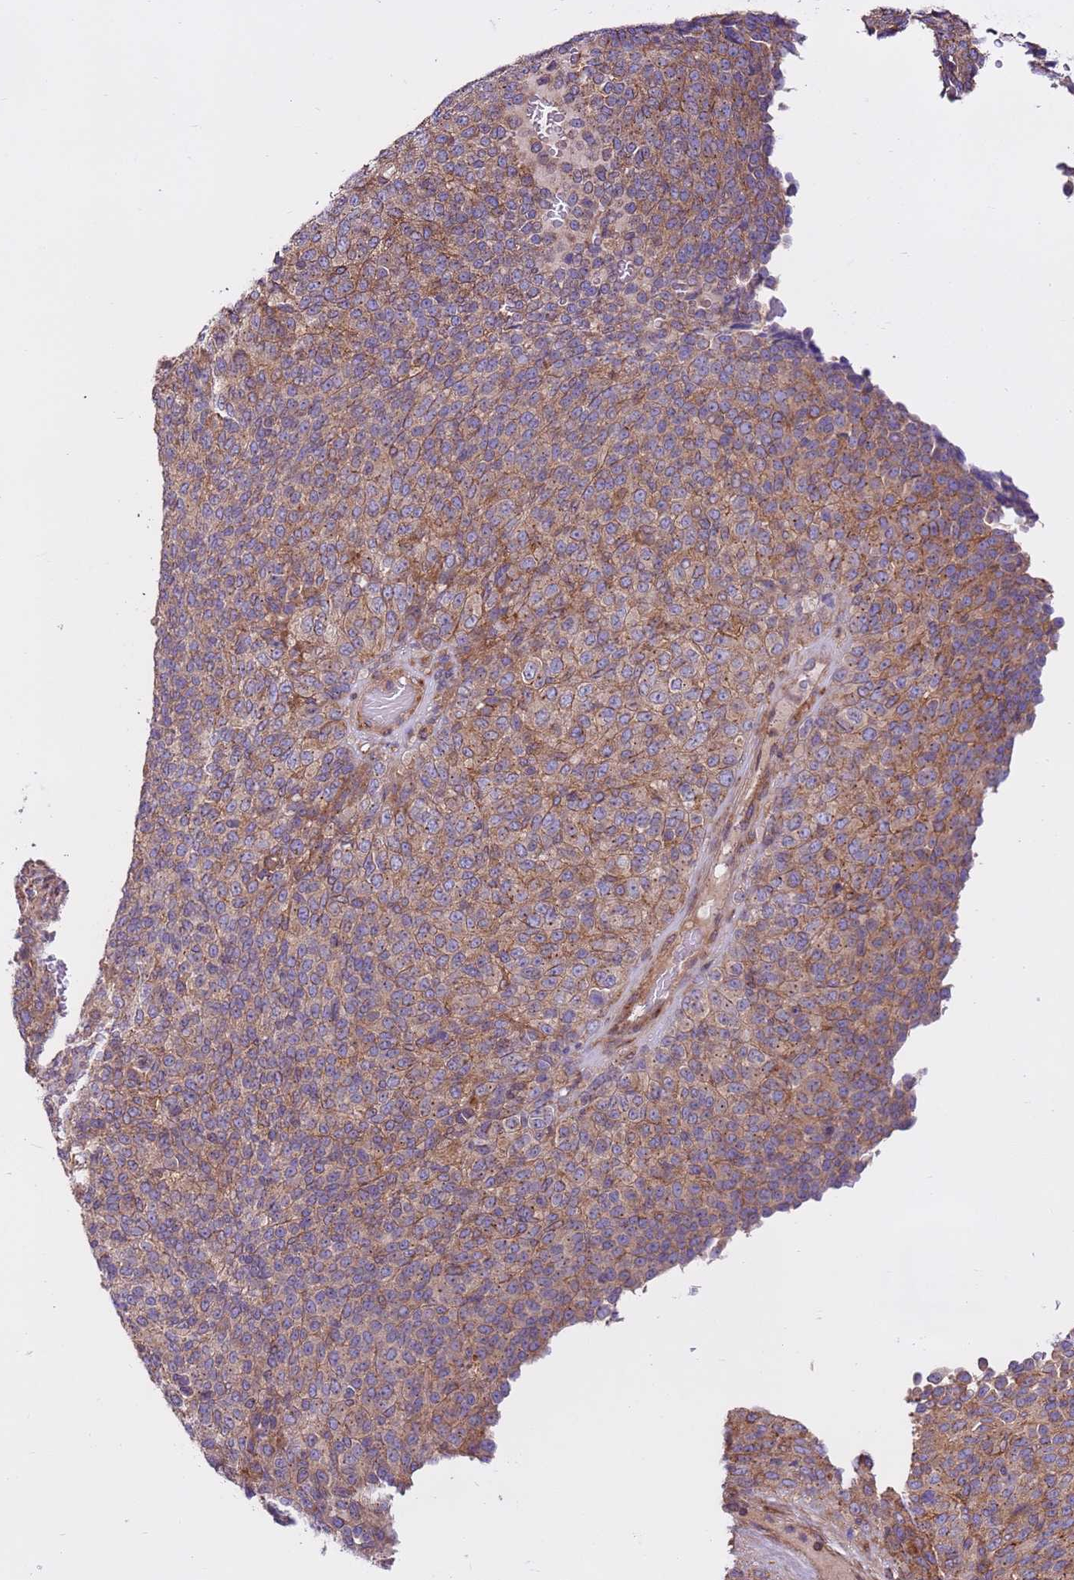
{"staining": {"intensity": "weak", "quantity": "25%-75%", "location": "cytoplasmic/membranous"}, "tissue": "melanoma", "cell_type": "Tumor cells", "image_type": "cancer", "snomed": [{"axis": "morphology", "description": "Malignant melanoma, Metastatic site"}, {"axis": "topography", "description": "Brain"}], "caption": "Brown immunohistochemical staining in melanoma shows weak cytoplasmic/membranous staining in about 25%-75% of tumor cells.", "gene": "DDX19B", "patient": {"sex": "female", "age": 56}}